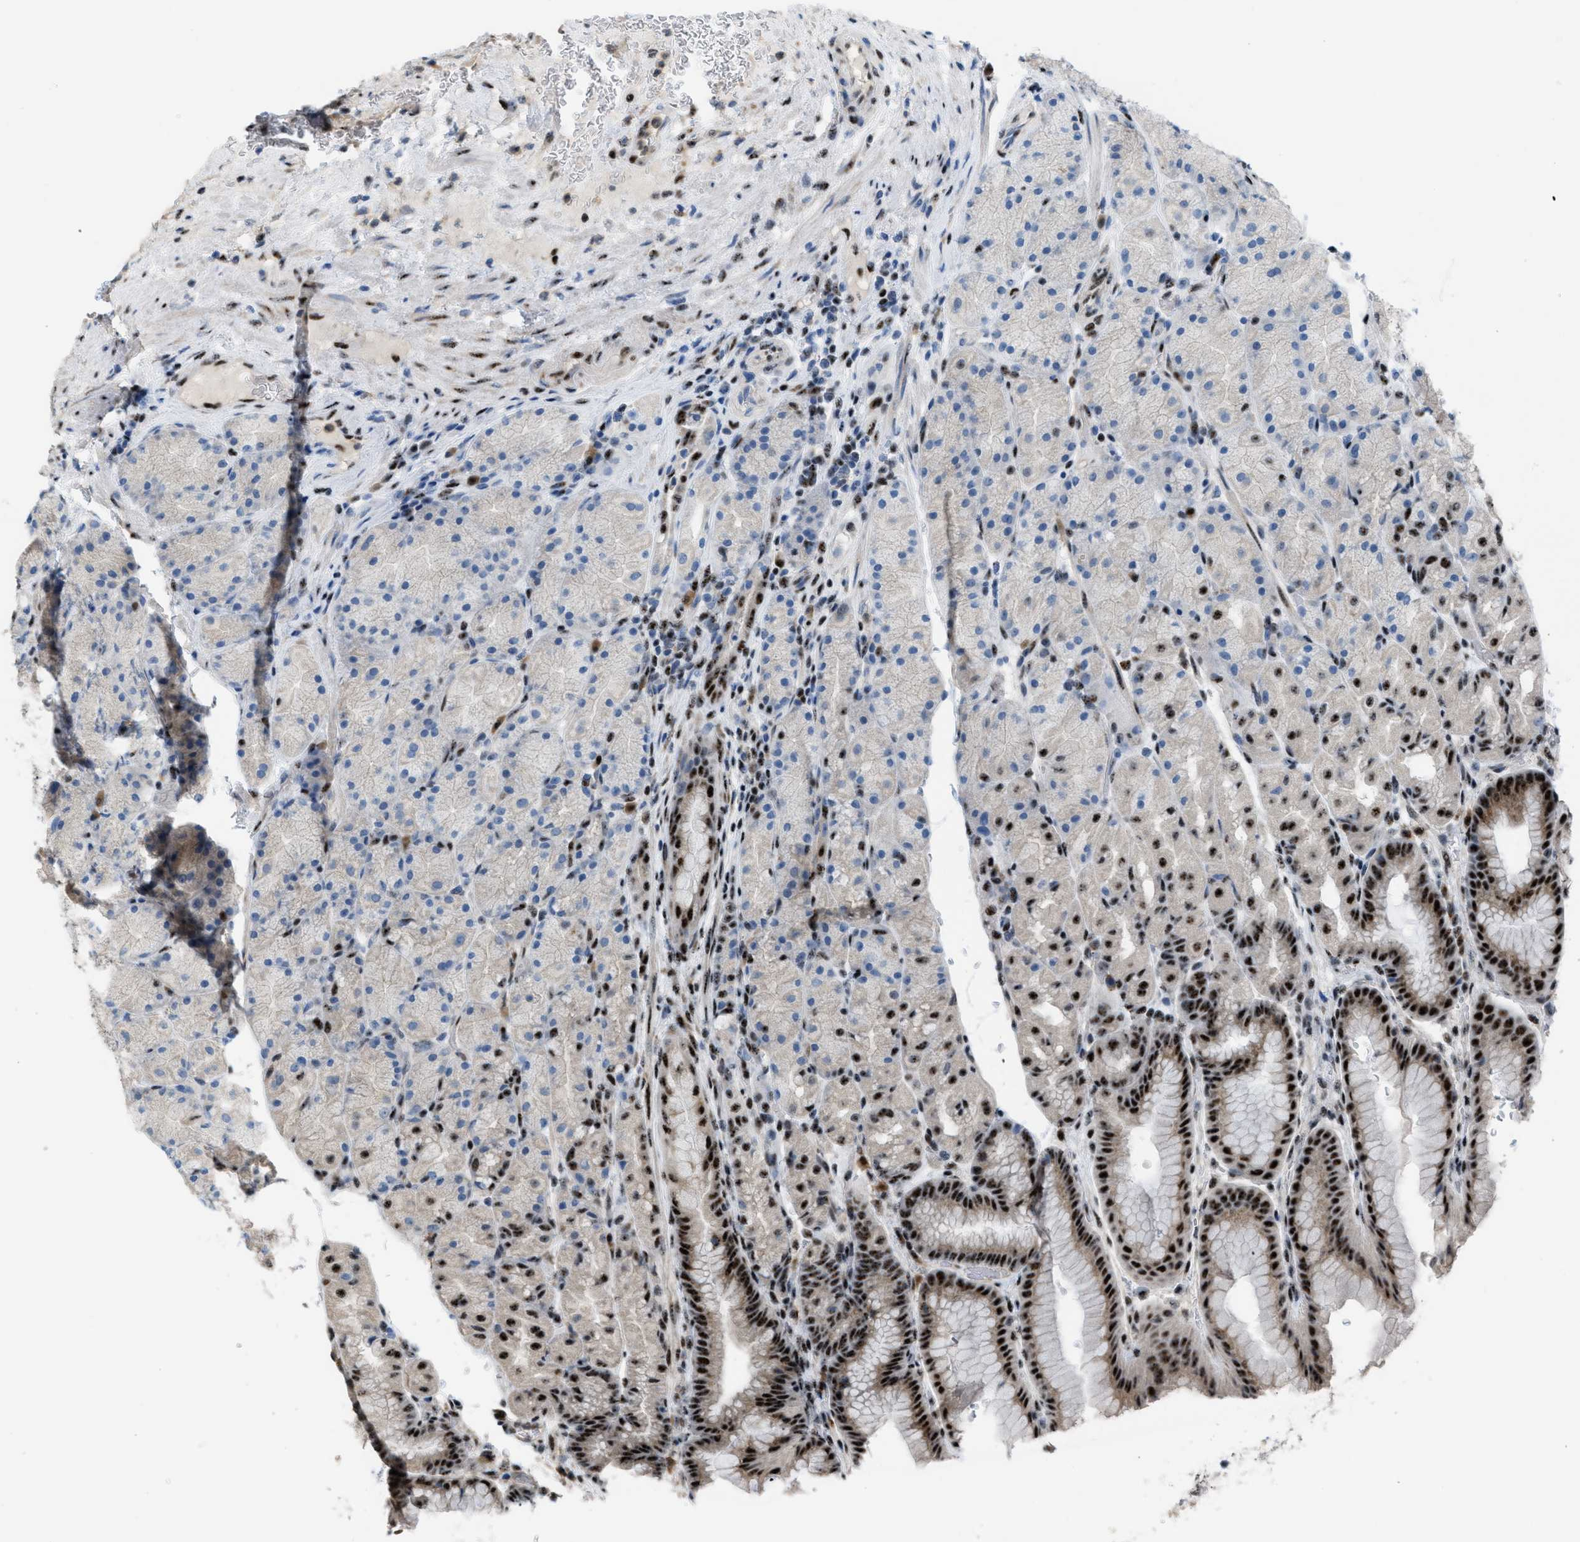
{"staining": {"intensity": "strong", "quantity": "25%-75%", "location": "nuclear"}, "tissue": "stomach", "cell_type": "Glandular cells", "image_type": "normal", "snomed": [{"axis": "morphology", "description": "Normal tissue, NOS"}, {"axis": "morphology", "description": "Carcinoid, malignant, NOS"}, {"axis": "topography", "description": "Stomach, upper"}], "caption": "Immunohistochemistry (IHC) (DAB (3,3'-diaminobenzidine)) staining of normal stomach displays strong nuclear protein positivity in about 25%-75% of glandular cells. The protein of interest is stained brown, and the nuclei are stained in blue (DAB (3,3'-diaminobenzidine) IHC with brightfield microscopy, high magnification).", "gene": "CDR2", "patient": {"sex": "male", "age": 39}}